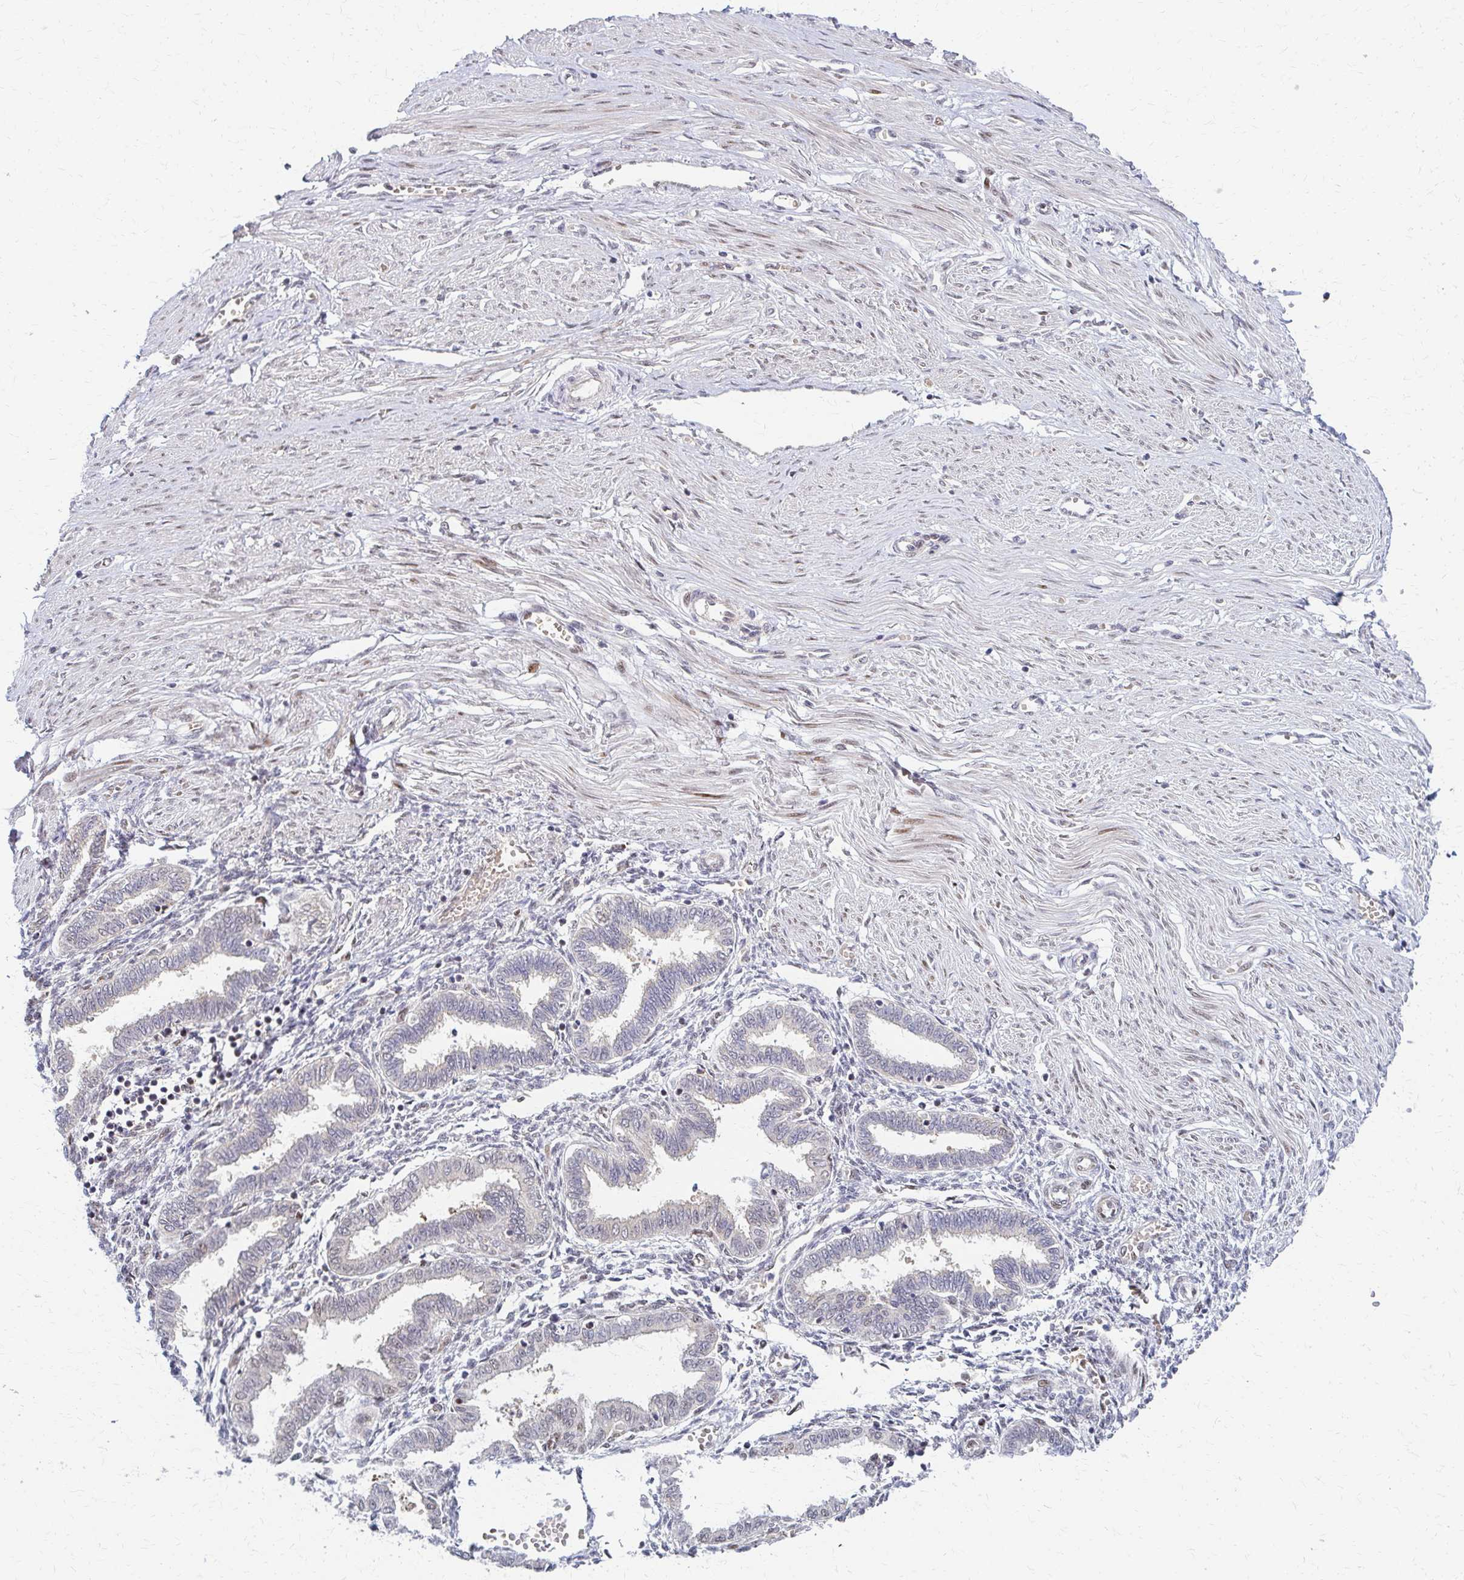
{"staining": {"intensity": "weak", "quantity": "<25%", "location": "nuclear"}, "tissue": "endometrium", "cell_type": "Cells in endometrial stroma", "image_type": "normal", "snomed": [{"axis": "morphology", "description": "Normal tissue, NOS"}, {"axis": "topography", "description": "Endometrium"}], "caption": "Endometrium stained for a protein using immunohistochemistry displays no positivity cells in endometrial stroma.", "gene": "PSMD7", "patient": {"sex": "female", "age": 33}}